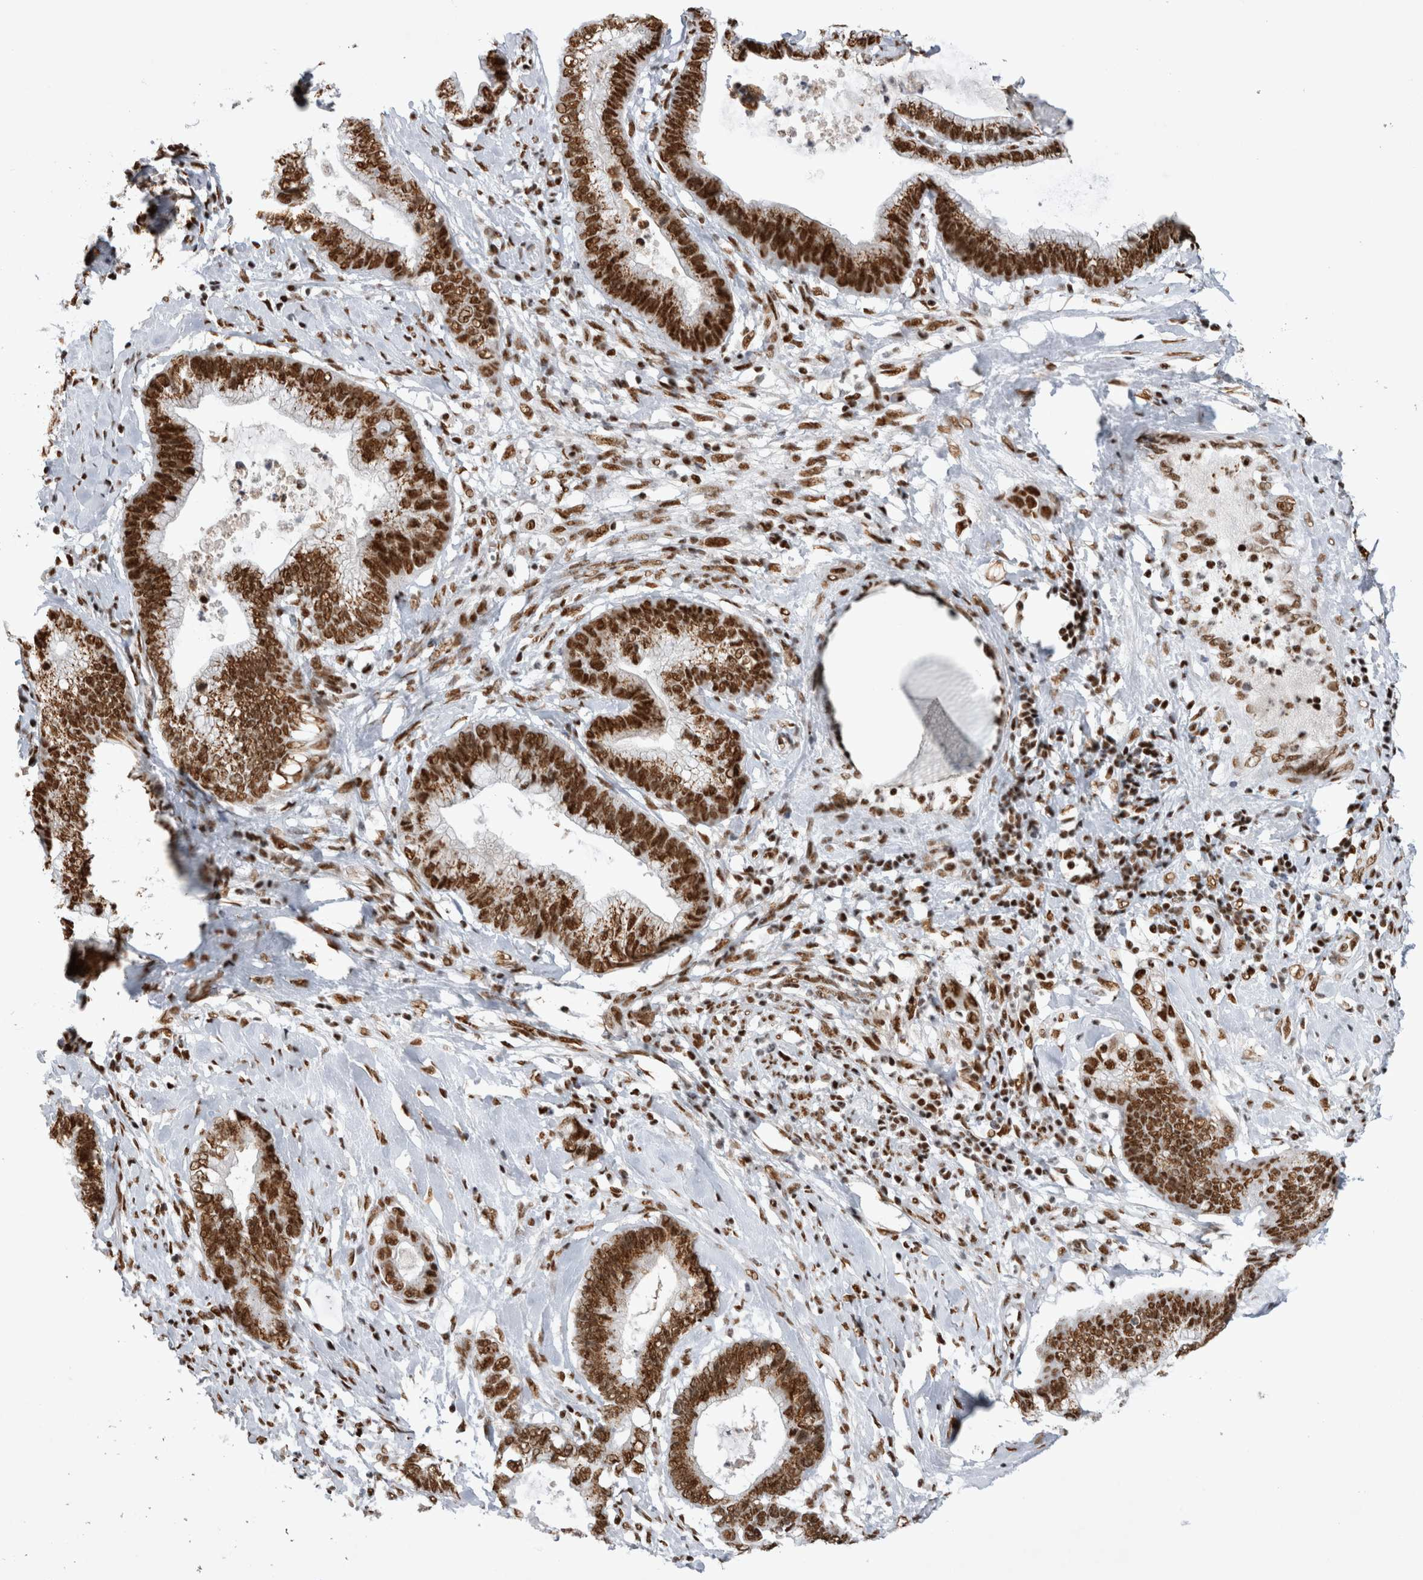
{"staining": {"intensity": "strong", "quantity": ">75%", "location": "nuclear"}, "tissue": "cervical cancer", "cell_type": "Tumor cells", "image_type": "cancer", "snomed": [{"axis": "morphology", "description": "Adenocarcinoma, NOS"}, {"axis": "topography", "description": "Cervix"}], "caption": "Protein staining exhibits strong nuclear expression in about >75% of tumor cells in cervical cancer.", "gene": "EYA2", "patient": {"sex": "female", "age": 44}}